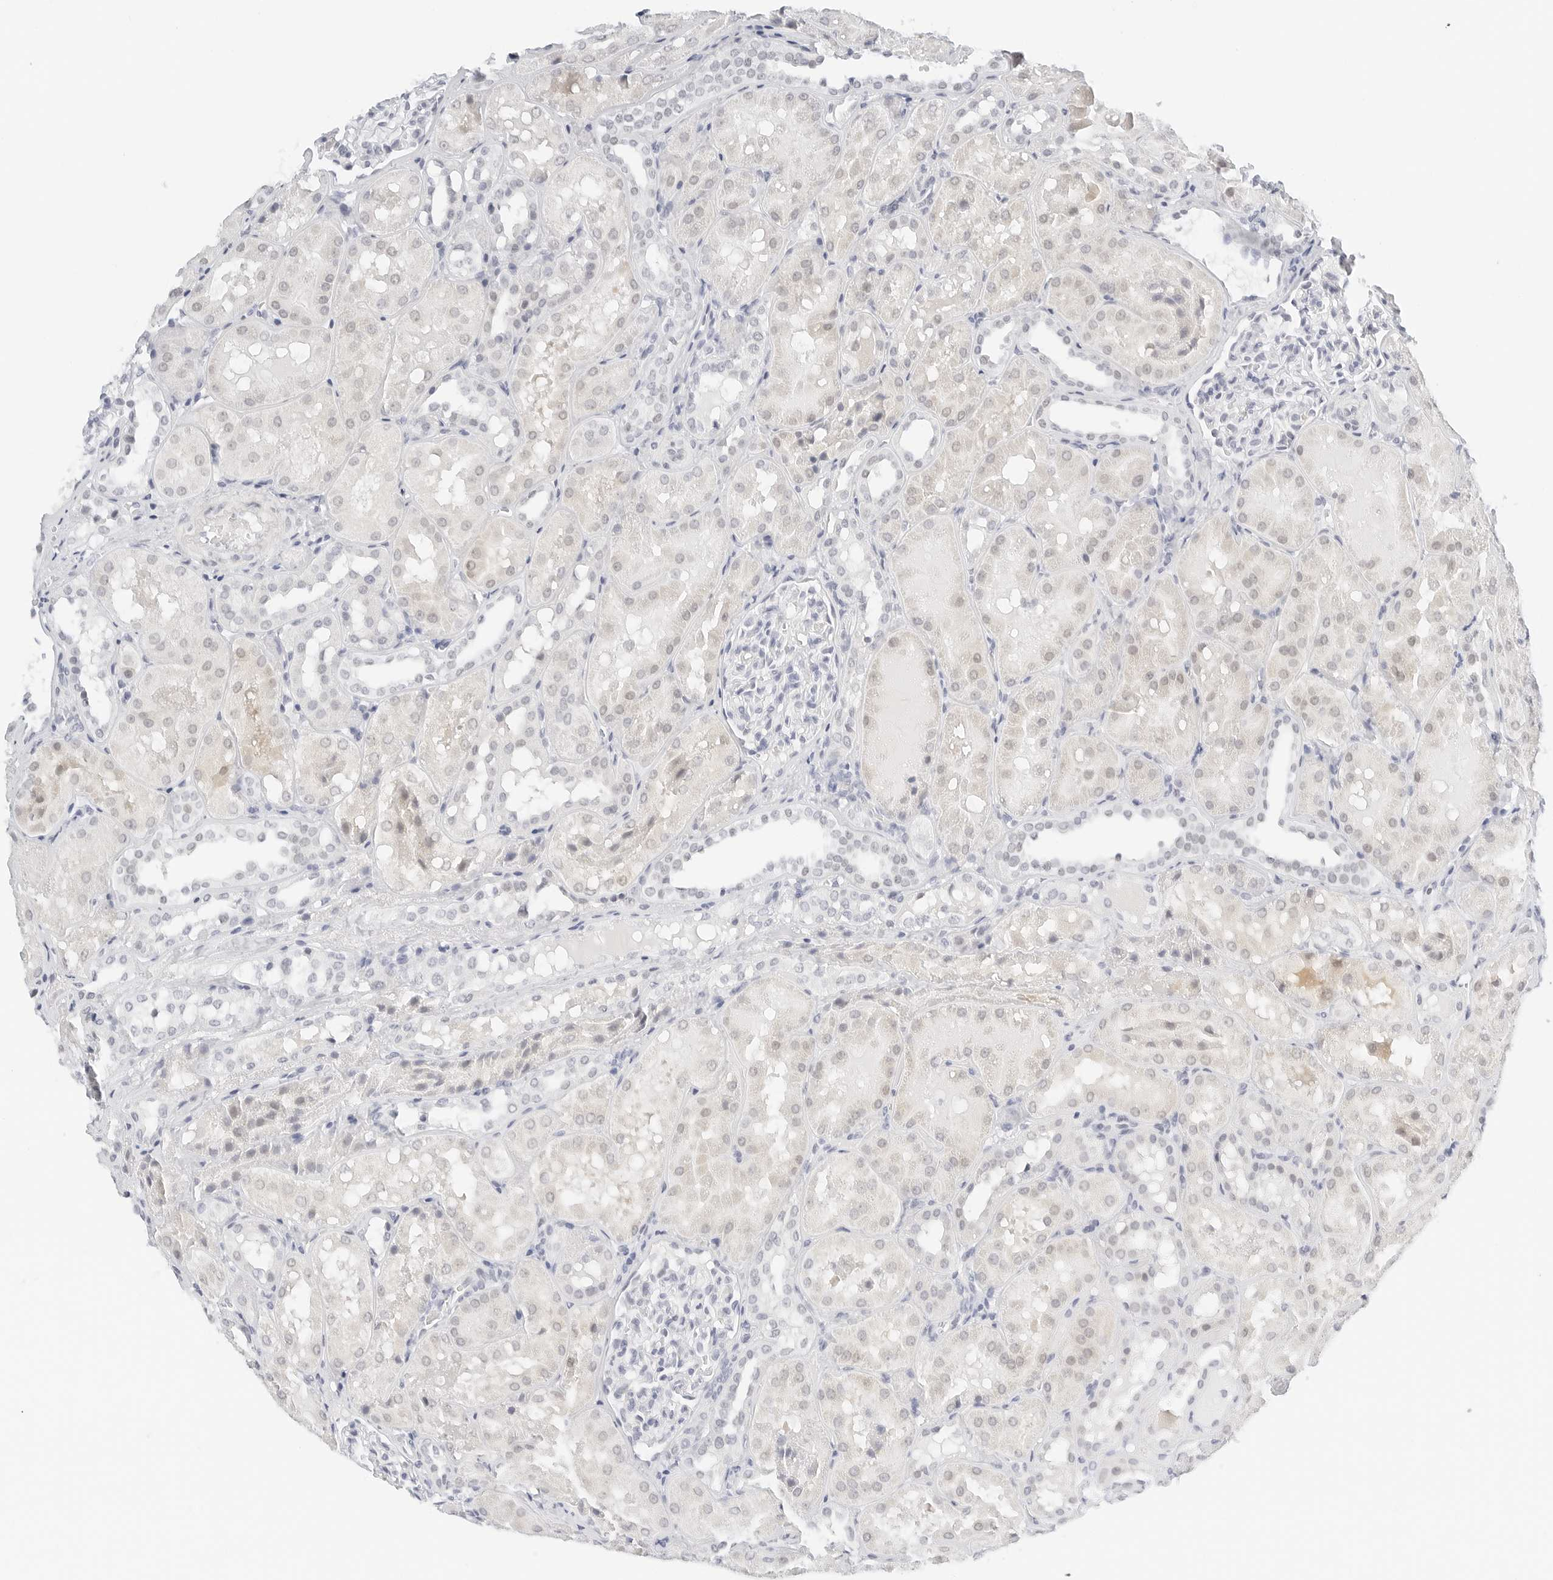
{"staining": {"intensity": "negative", "quantity": "none", "location": "none"}, "tissue": "kidney", "cell_type": "Cells in glomeruli", "image_type": "normal", "snomed": [{"axis": "morphology", "description": "Normal tissue, NOS"}, {"axis": "topography", "description": "Kidney"}], "caption": "The IHC image has no significant positivity in cells in glomeruli of kidney. (DAB (3,3'-diaminobenzidine) IHC visualized using brightfield microscopy, high magnification).", "gene": "CD22", "patient": {"sex": "male", "age": 16}}